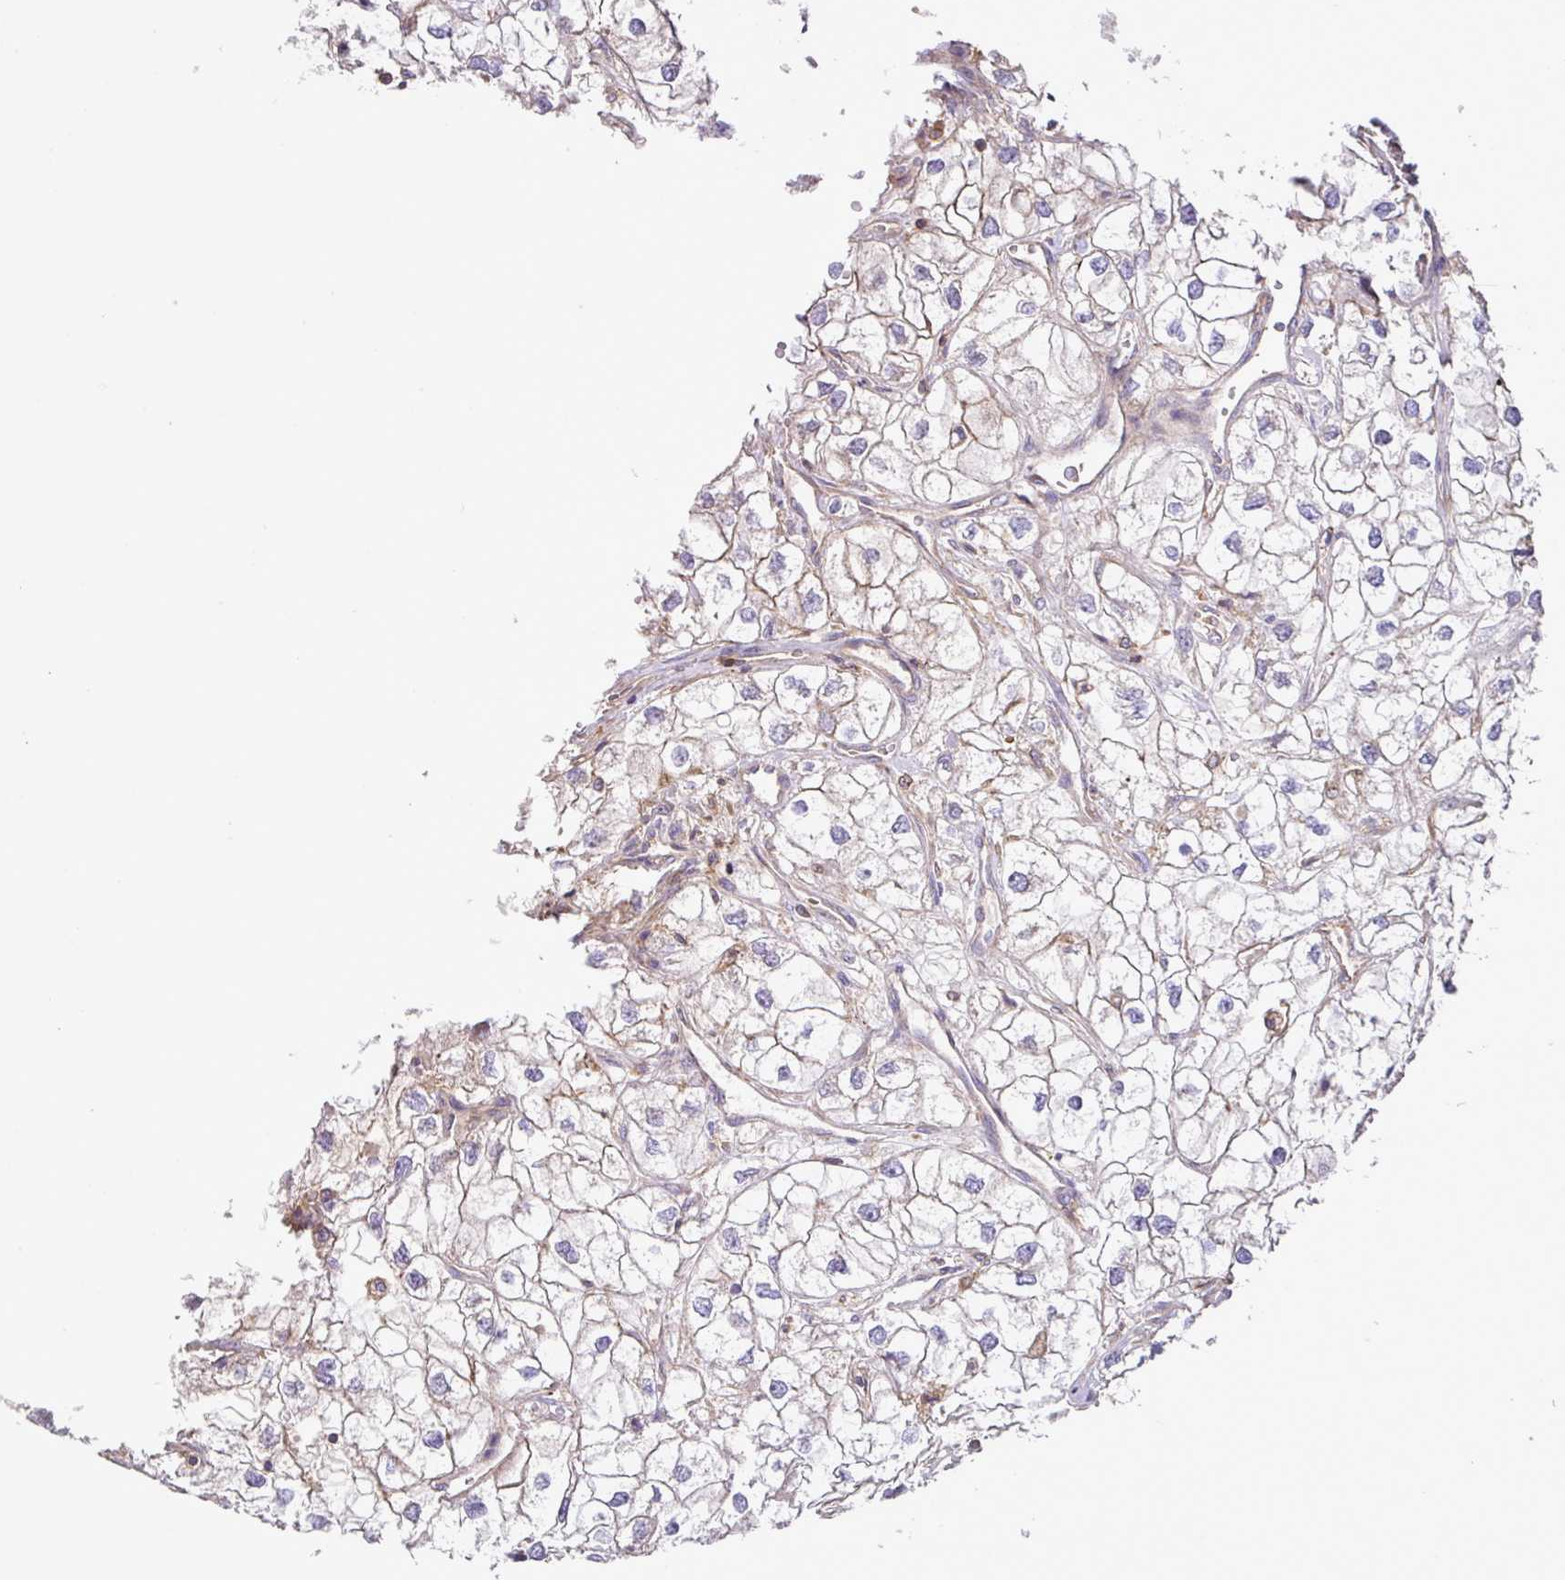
{"staining": {"intensity": "negative", "quantity": "none", "location": "none"}, "tissue": "renal cancer", "cell_type": "Tumor cells", "image_type": "cancer", "snomed": [{"axis": "morphology", "description": "Adenocarcinoma, NOS"}, {"axis": "topography", "description": "Kidney"}], "caption": "Immunohistochemical staining of human renal cancer (adenocarcinoma) reveals no significant expression in tumor cells.", "gene": "RIC1", "patient": {"sex": "male", "age": 59}}